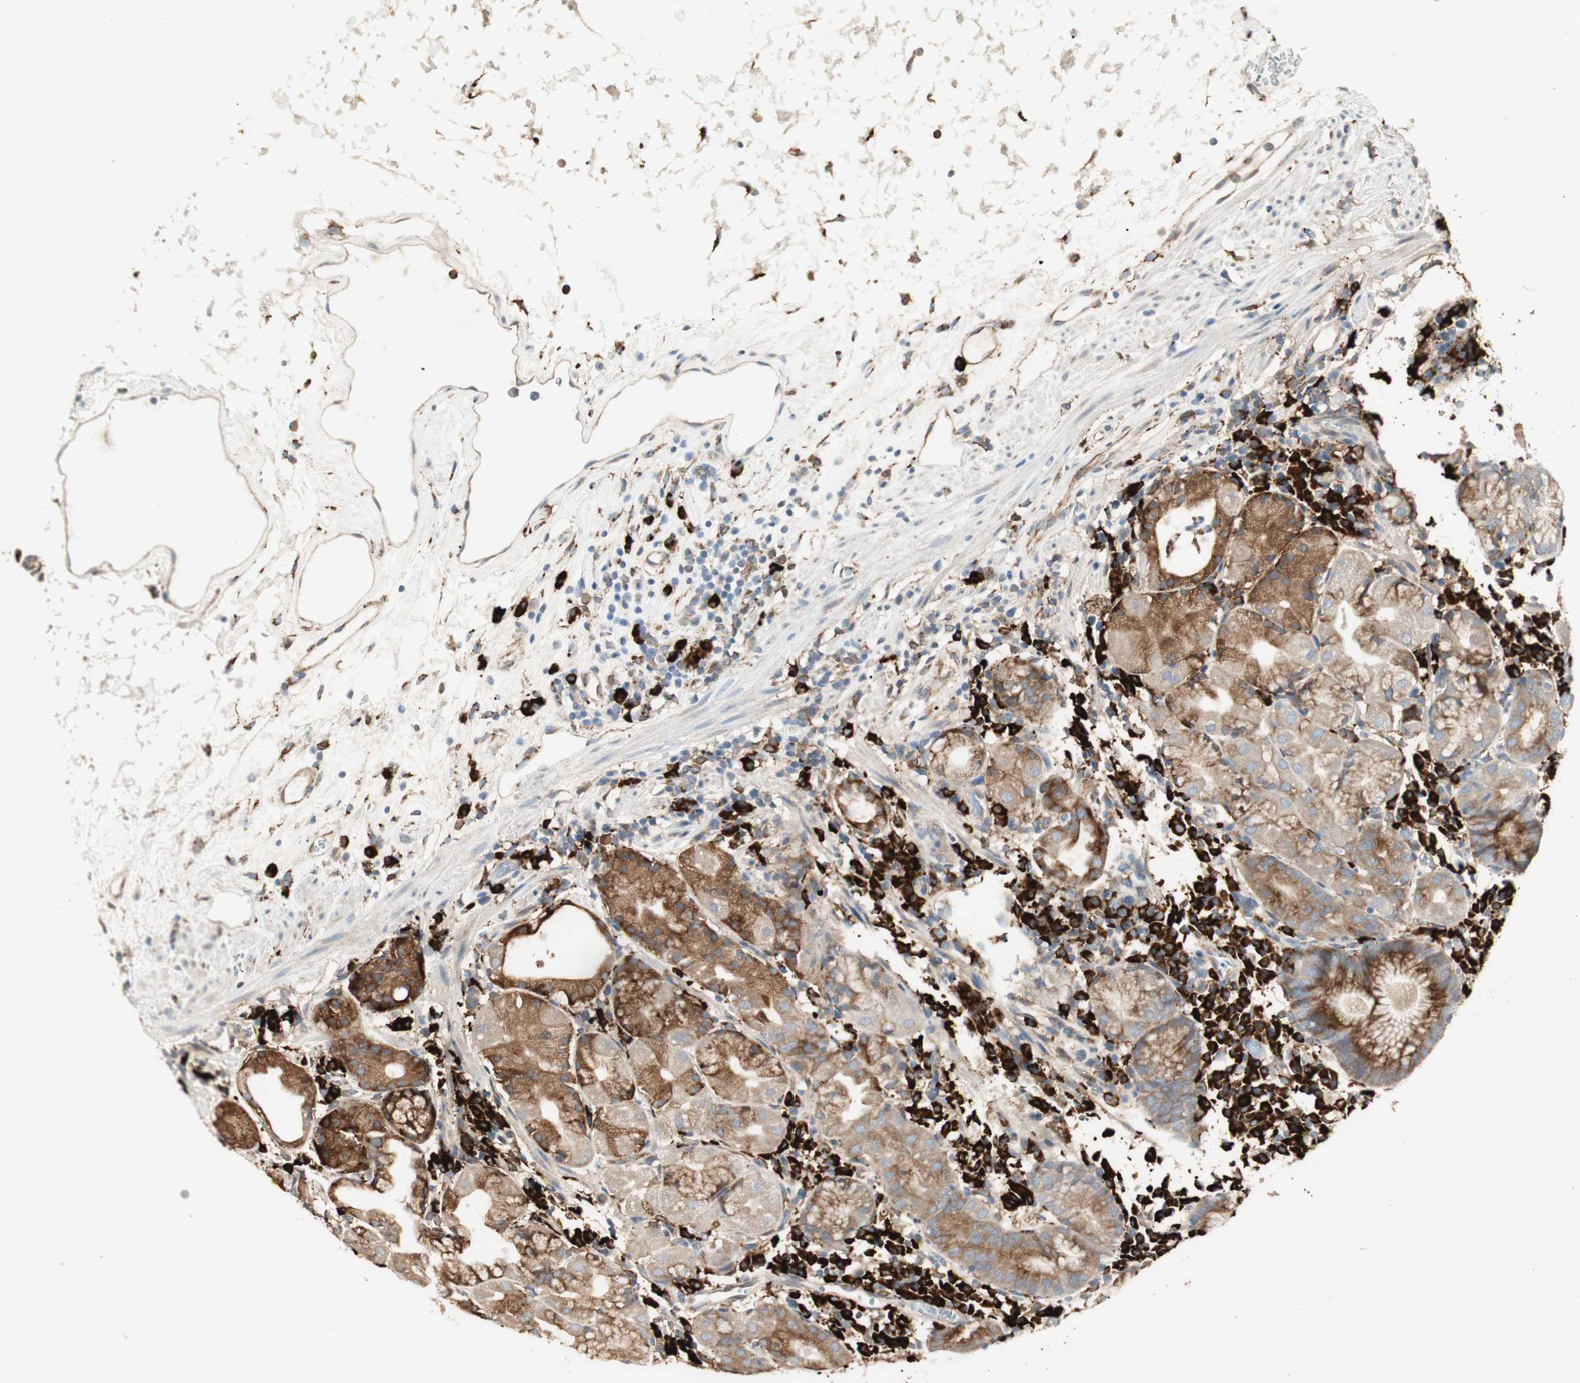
{"staining": {"intensity": "strong", "quantity": ">75%", "location": "cytoplasmic/membranous"}, "tissue": "stomach", "cell_type": "Glandular cells", "image_type": "normal", "snomed": [{"axis": "morphology", "description": "Normal tissue, NOS"}, {"axis": "topography", "description": "Stomach"}, {"axis": "topography", "description": "Stomach, lower"}], "caption": "About >75% of glandular cells in benign human stomach show strong cytoplasmic/membranous protein positivity as visualized by brown immunohistochemical staining.", "gene": "HSP90B1", "patient": {"sex": "female", "age": 75}}